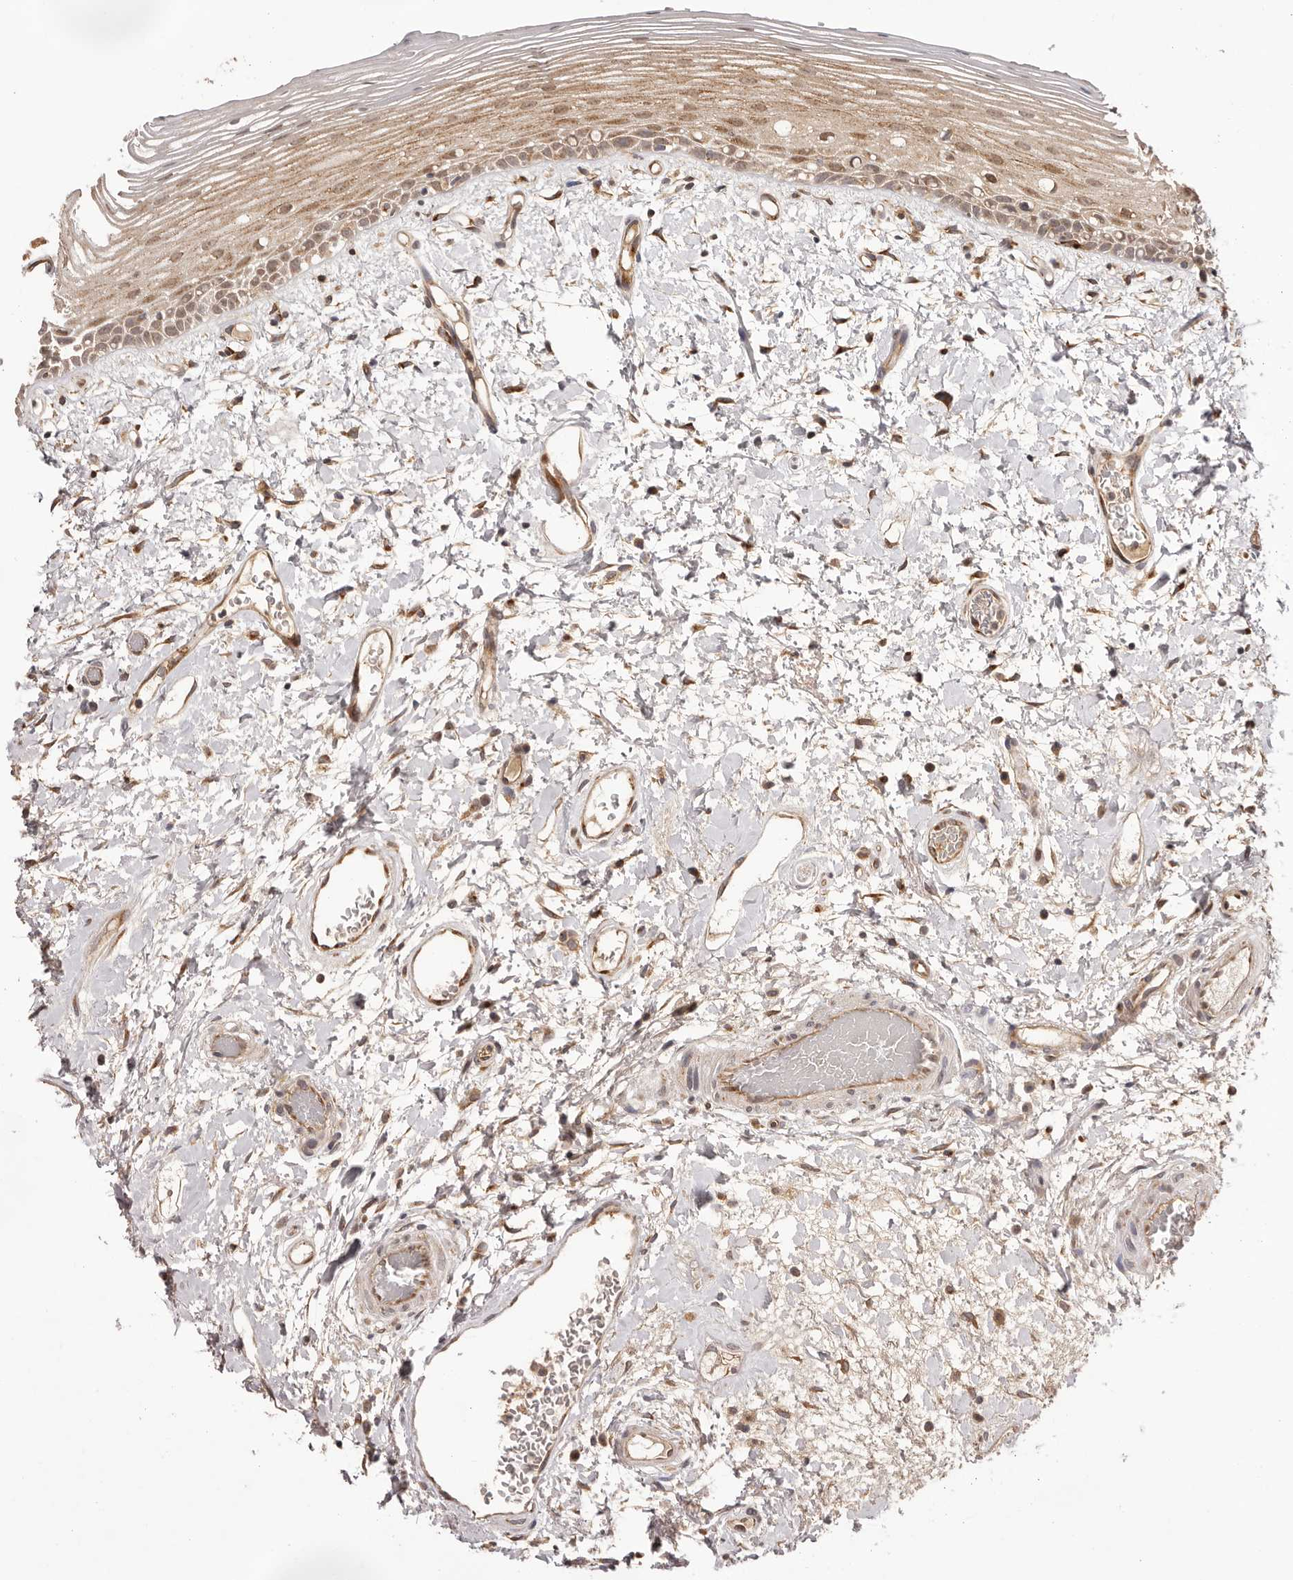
{"staining": {"intensity": "moderate", "quantity": ">75%", "location": "cytoplasmic/membranous,nuclear"}, "tissue": "oral mucosa", "cell_type": "Squamous epithelial cells", "image_type": "normal", "snomed": [{"axis": "morphology", "description": "Normal tissue, NOS"}, {"axis": "topography", "description": "Oral tissue"}], "caption": "Immunohistochemical staining of normal oral mucosa demonstrates medium levels of moderate cytoplasmic/membranous,nuclear positivity in about >75% of squamous epithelial cells.", "gene": "UBR2", "patient": {"sex": "female", "age": 76}}